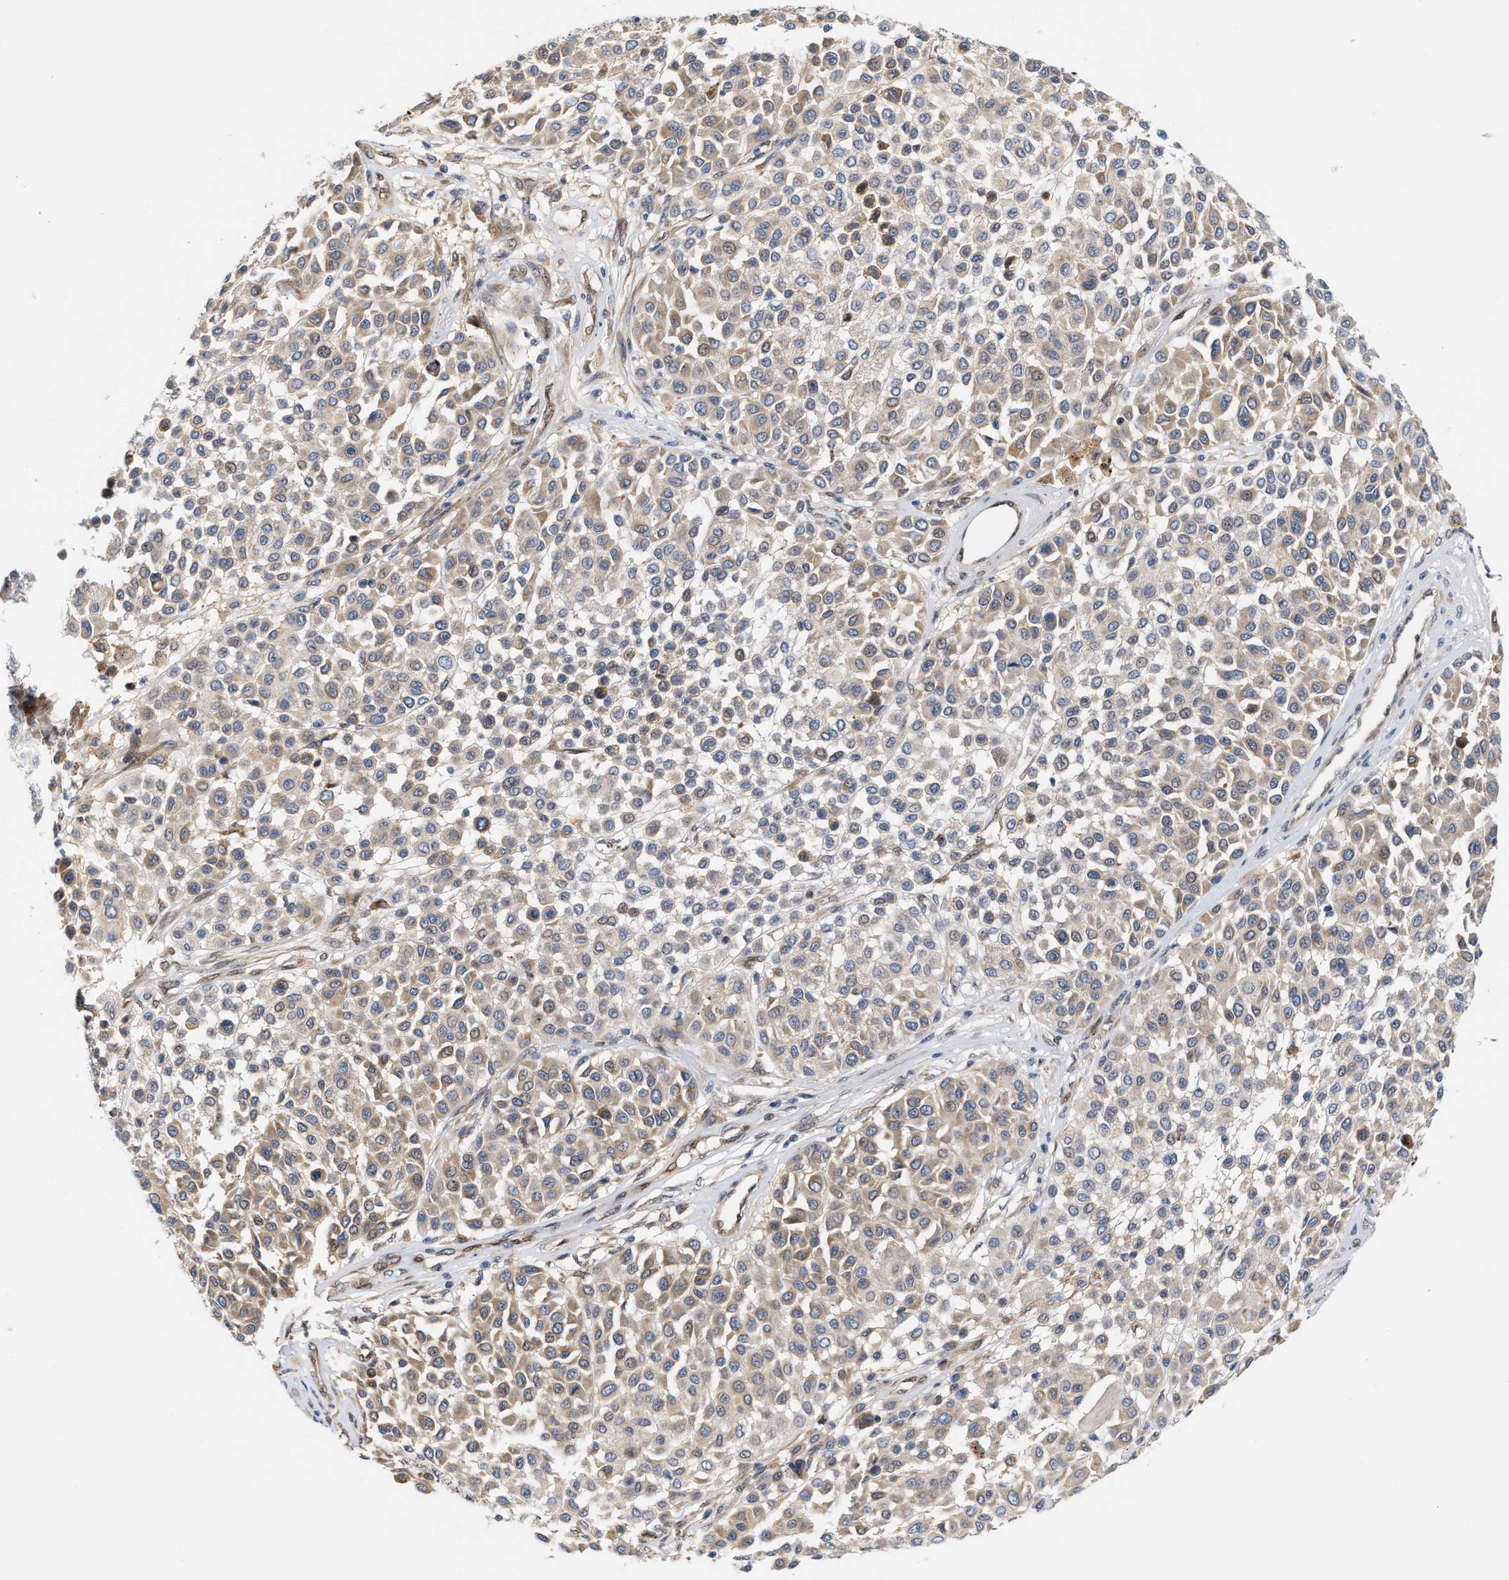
{"staining": {"intensity": "weak", "quantity": "25%-75%", "location": "cytoplasmic/membranous"}, "tissue": "melanoma", "cell_type": "Tumor cells", "image_type": "cancer", "snomed": [{"axis": "morphology", "description": "Malignant melanoma, Metastatic site"}, {"axis": "topography", "description": "Soft tissue"}], "caption": "Human malignant melanoma (metastatic site) stained with a protein marker displays weak staining in tumor cells.", "gene": "TCF4", "patient": {"sex": "male", "age": 41}}